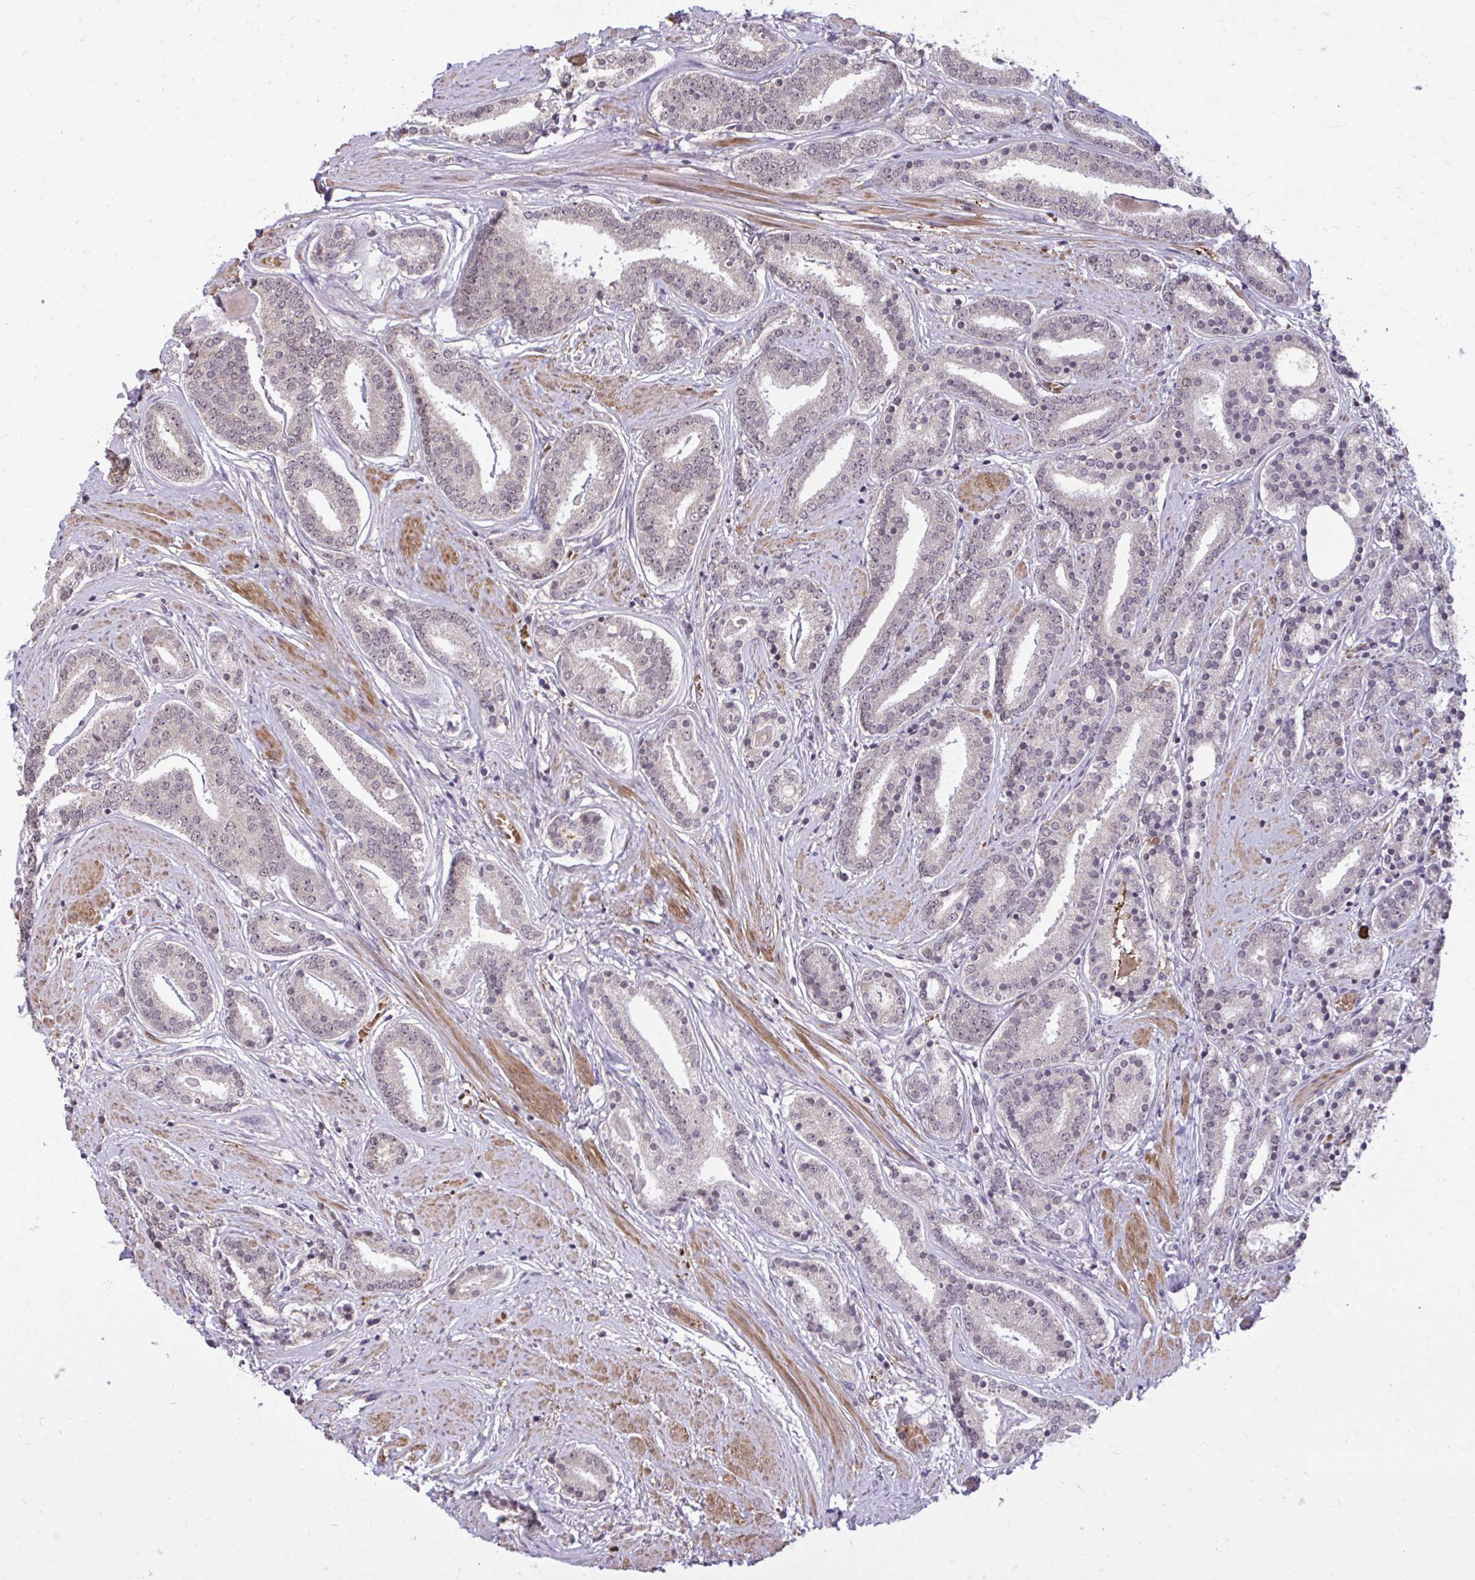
{"staining": {"intensity": "weak", "quantity": "<25%", "location": "nuclear"}, "tissue": "prostate cancer", "cell_type": "Tumor cells", "image_type": "cancer", "snomed": [{"axis": "morphology", "description": "Adenocarcinoma, High grade"}, {"axis": "topography", "description": "Prostate"}], "caption": "Prostate adenocarcinoma (high-grade) was stained to show a protein in brown. There is no significant expression in tumor cells.", "gene": "ZSCAN9", "patient": {"sex": "male", "age": 63}}